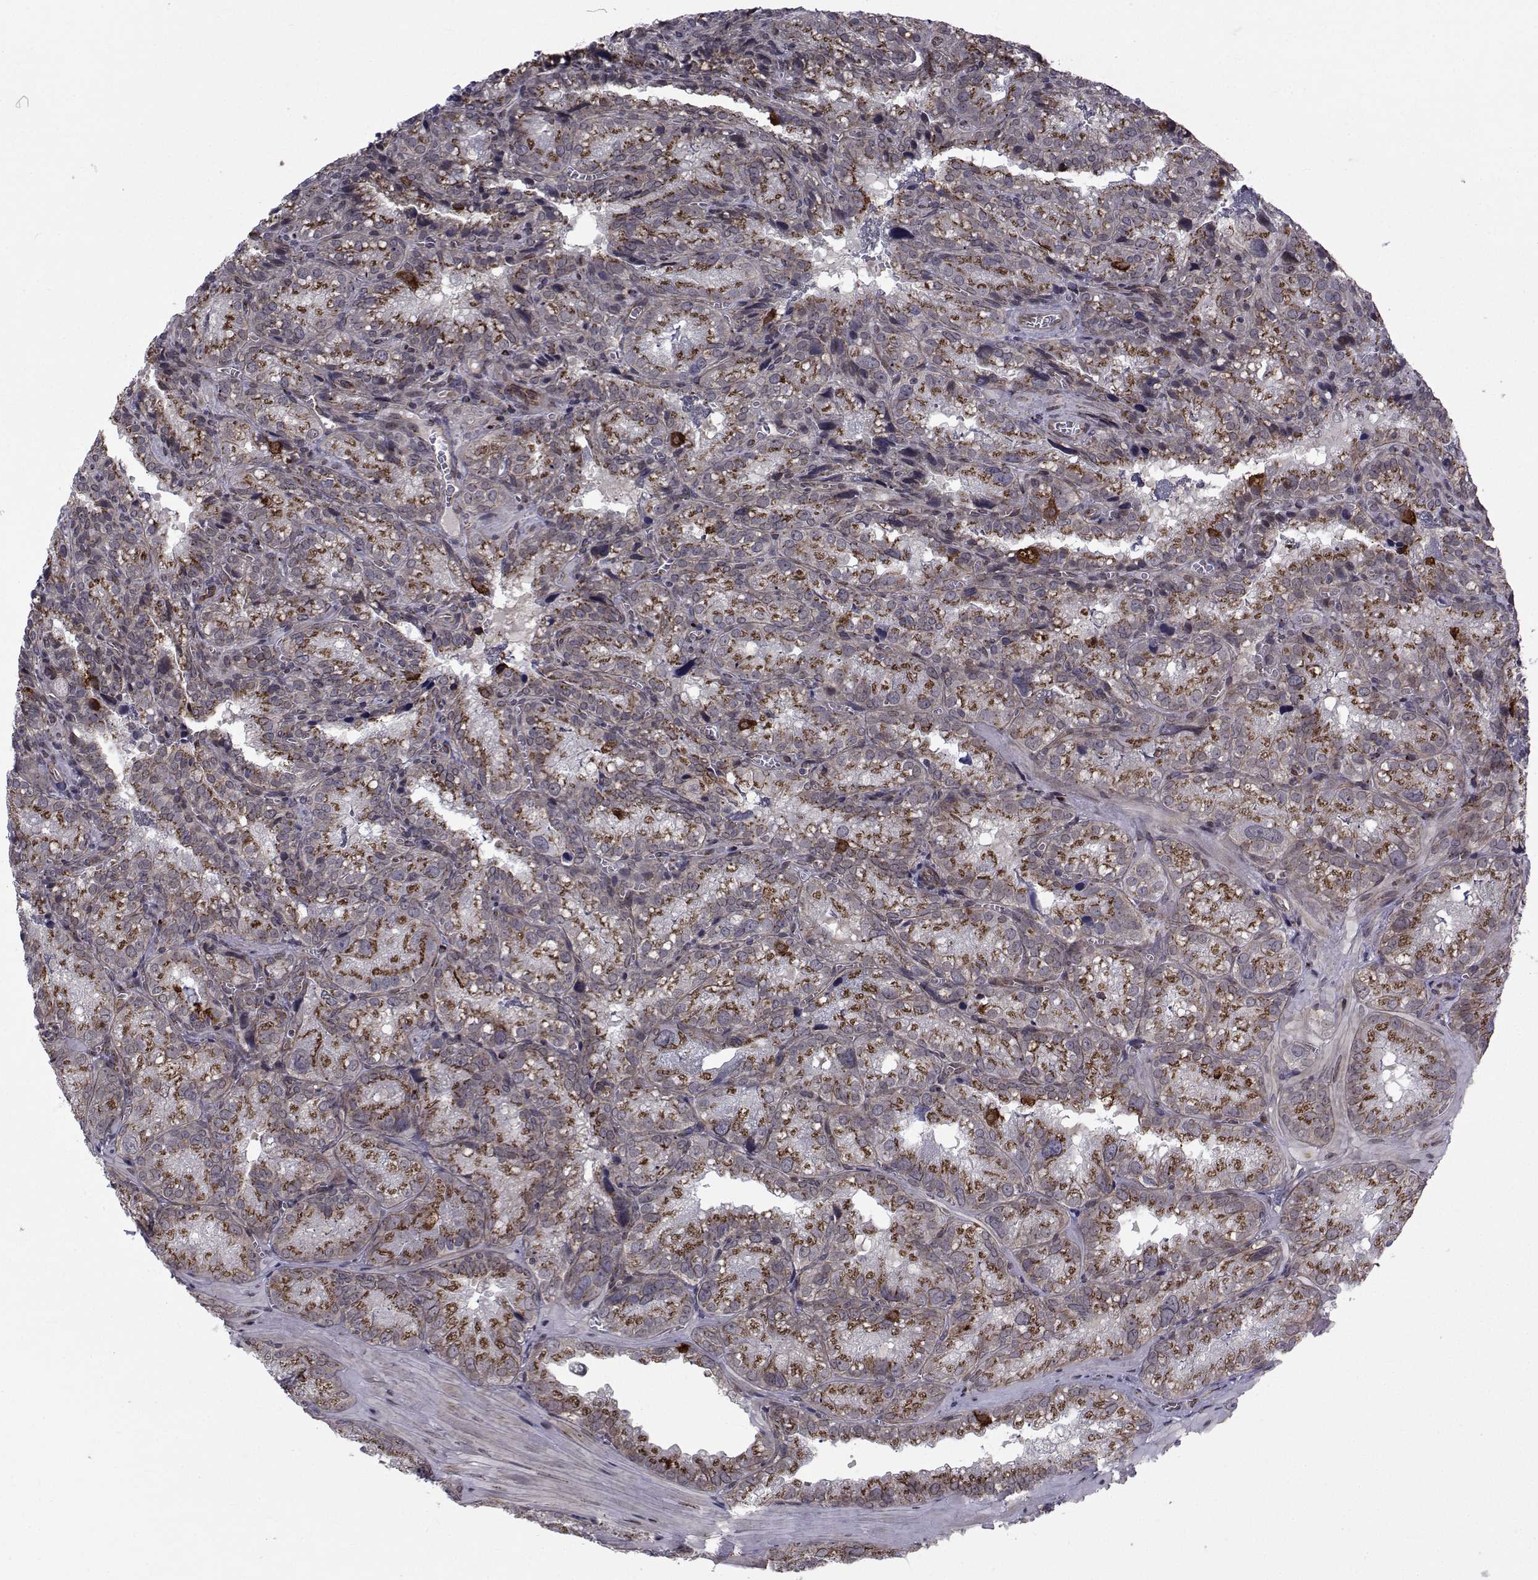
{"staining": {"intensity": "moderate", "quantity": ">75%", "location": "cytoplasmic/membranous"}, "tissue": "seminal vesicle", "cell_type": "Glandular cells", "image_type": "normal", "snomed": [{"axis": "morphology", "description": "Normal tissue, NOS"}, {"axis": "topography", "description": "Seminal veicle"}], "caption": "The image shows a brown stain indicating the presence of a protein in the cytoplasmic/membranous of glandular cells in seminal vesicle. (DAB IHC, brown staining for protein, blue staining for nuclei).", "gene": "ATP6V1C2", "patient": {"sex": "male", "age": 57}}